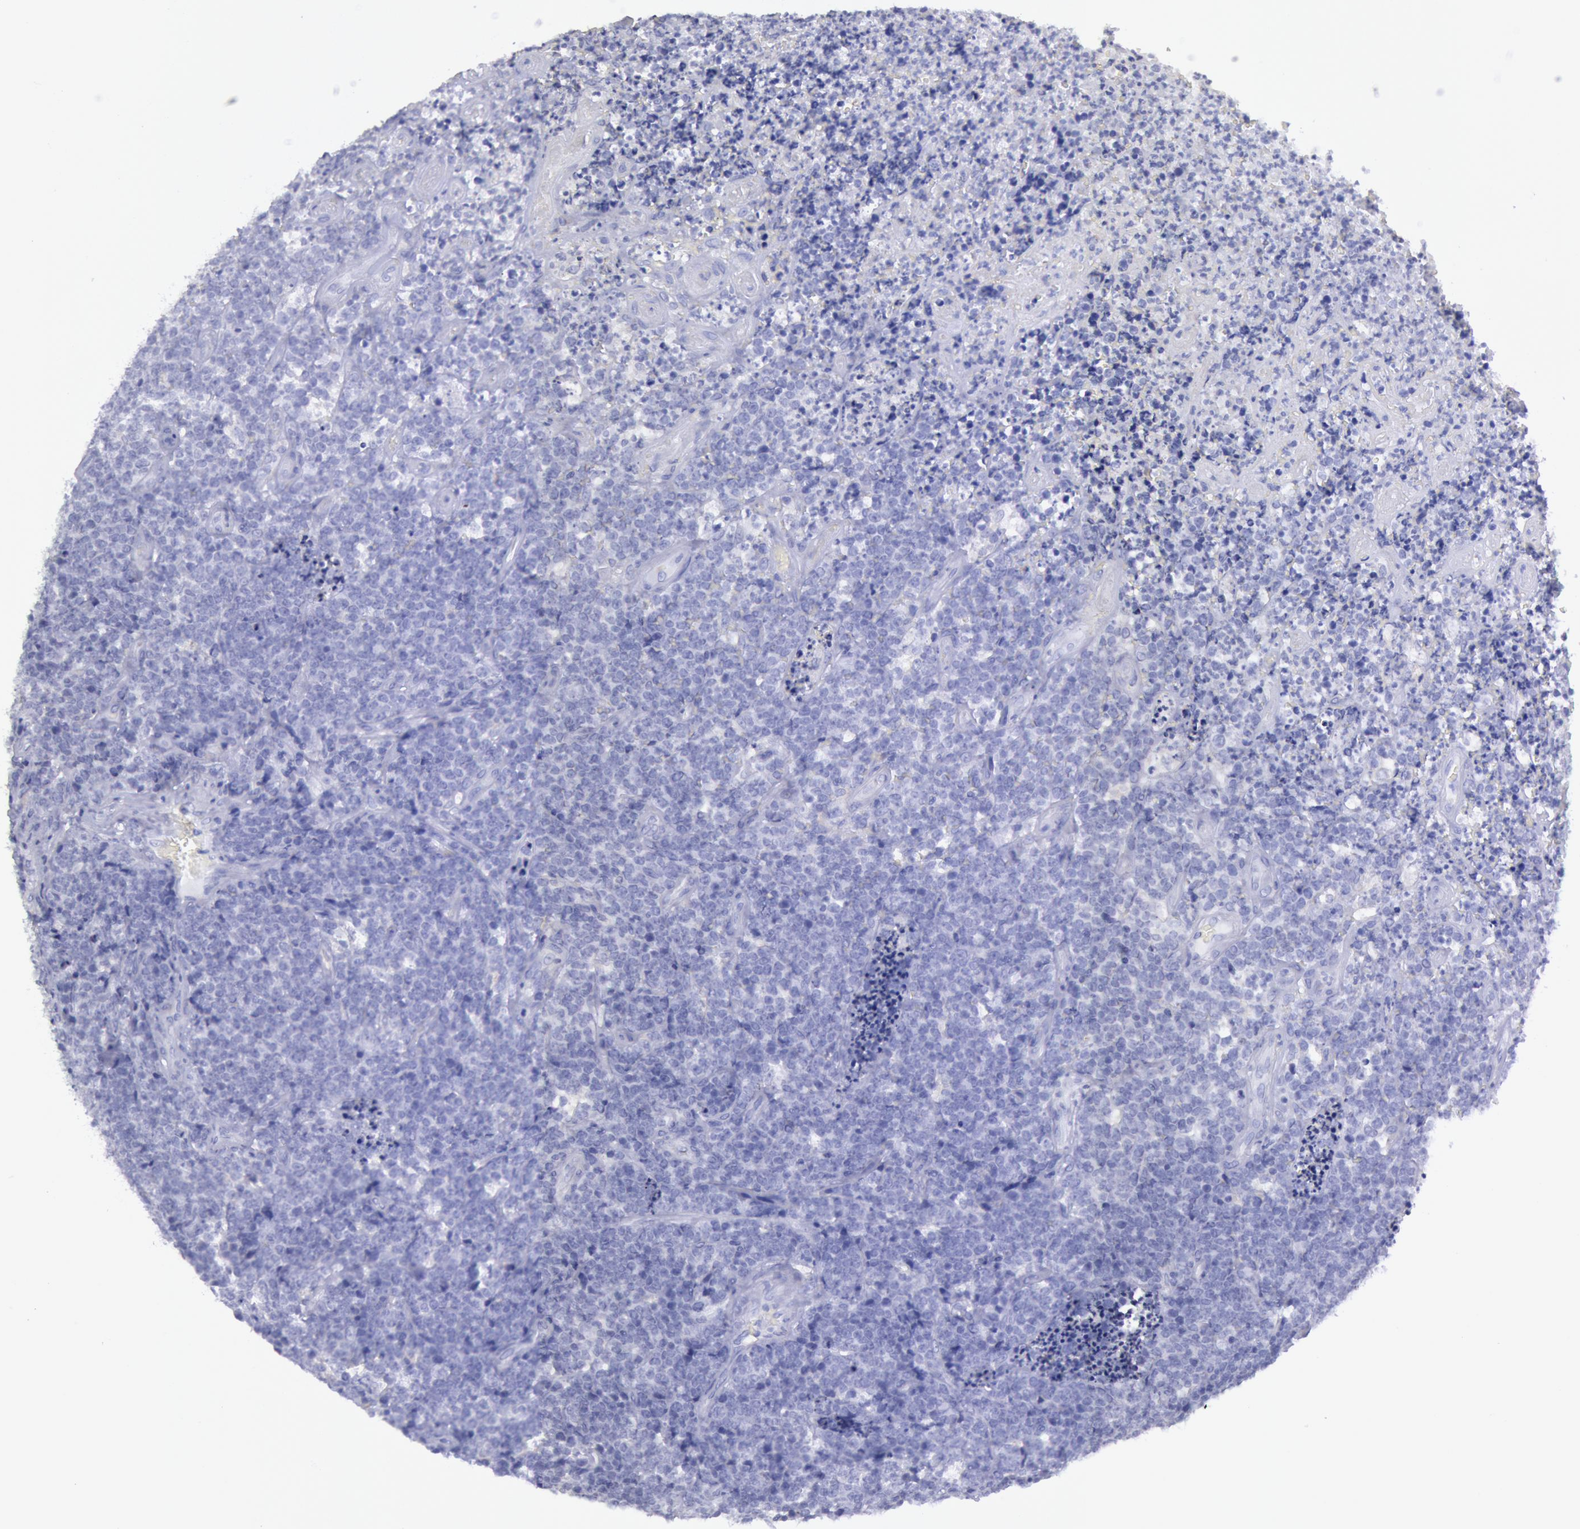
{"staining": {"intensity": "negative", "quantity": "none", "location": "none"}, "tissue": "lymphoma", "cell_type": "Tumor cells", "image_type": "cancer", "snomed": [{"axis": "morphology", "description": "Malignant lymphoma, non-Hodgkin's type, High grade"}, {"axis": "topography", "description": "Small intestine"}, {"axis": "topography", "description": "Colon"}], "caption": "High magnification brightfield microscopy of lymphoma stained with DAB (3,3'-diaminobenzidine) (brown) and counterstained with hematoxylin (blue): tumor cells show no significant positivity.", "gene": "MYH7", "patient": {"sex": "male", "age": 8}}